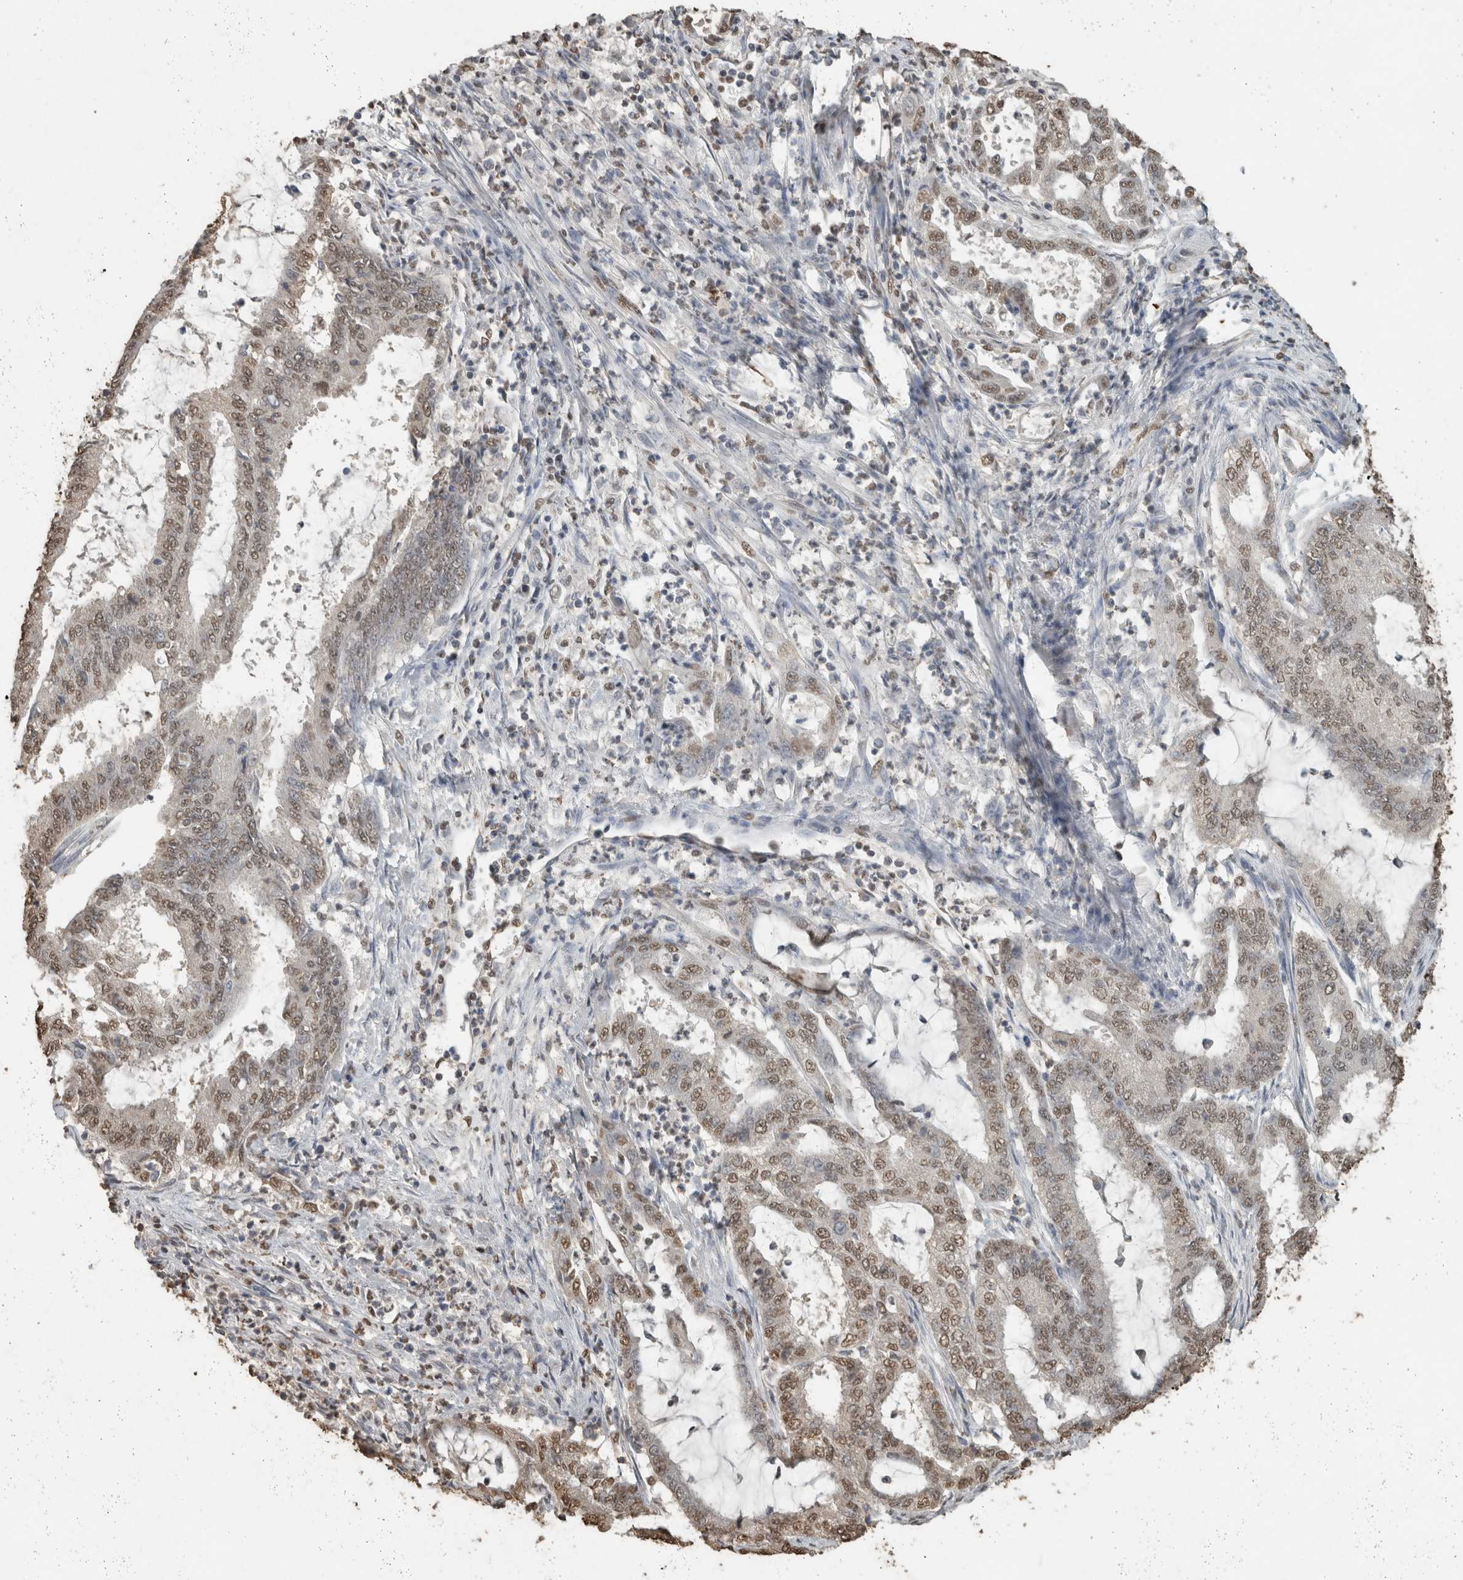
{"staining": {"intensity": "weak", "quantity": ">75%", "location": "nuclear"}, "tissue": "endometrial cancer", "cell_type": "Tumor cells", "image_type": "cancer", "snomed": [{"axis": "morphology", "description": "Adenocarcinoma, NOS"}, {"axis": "topography", "description": "Endometrium"}], "caption": "This is a histology image of IHC staining of endometrial cancer, which shows weak staining in the nuclear of tumor cells.", "gene": "HAND2", "patient": {"sex": "female", "age": 51}}